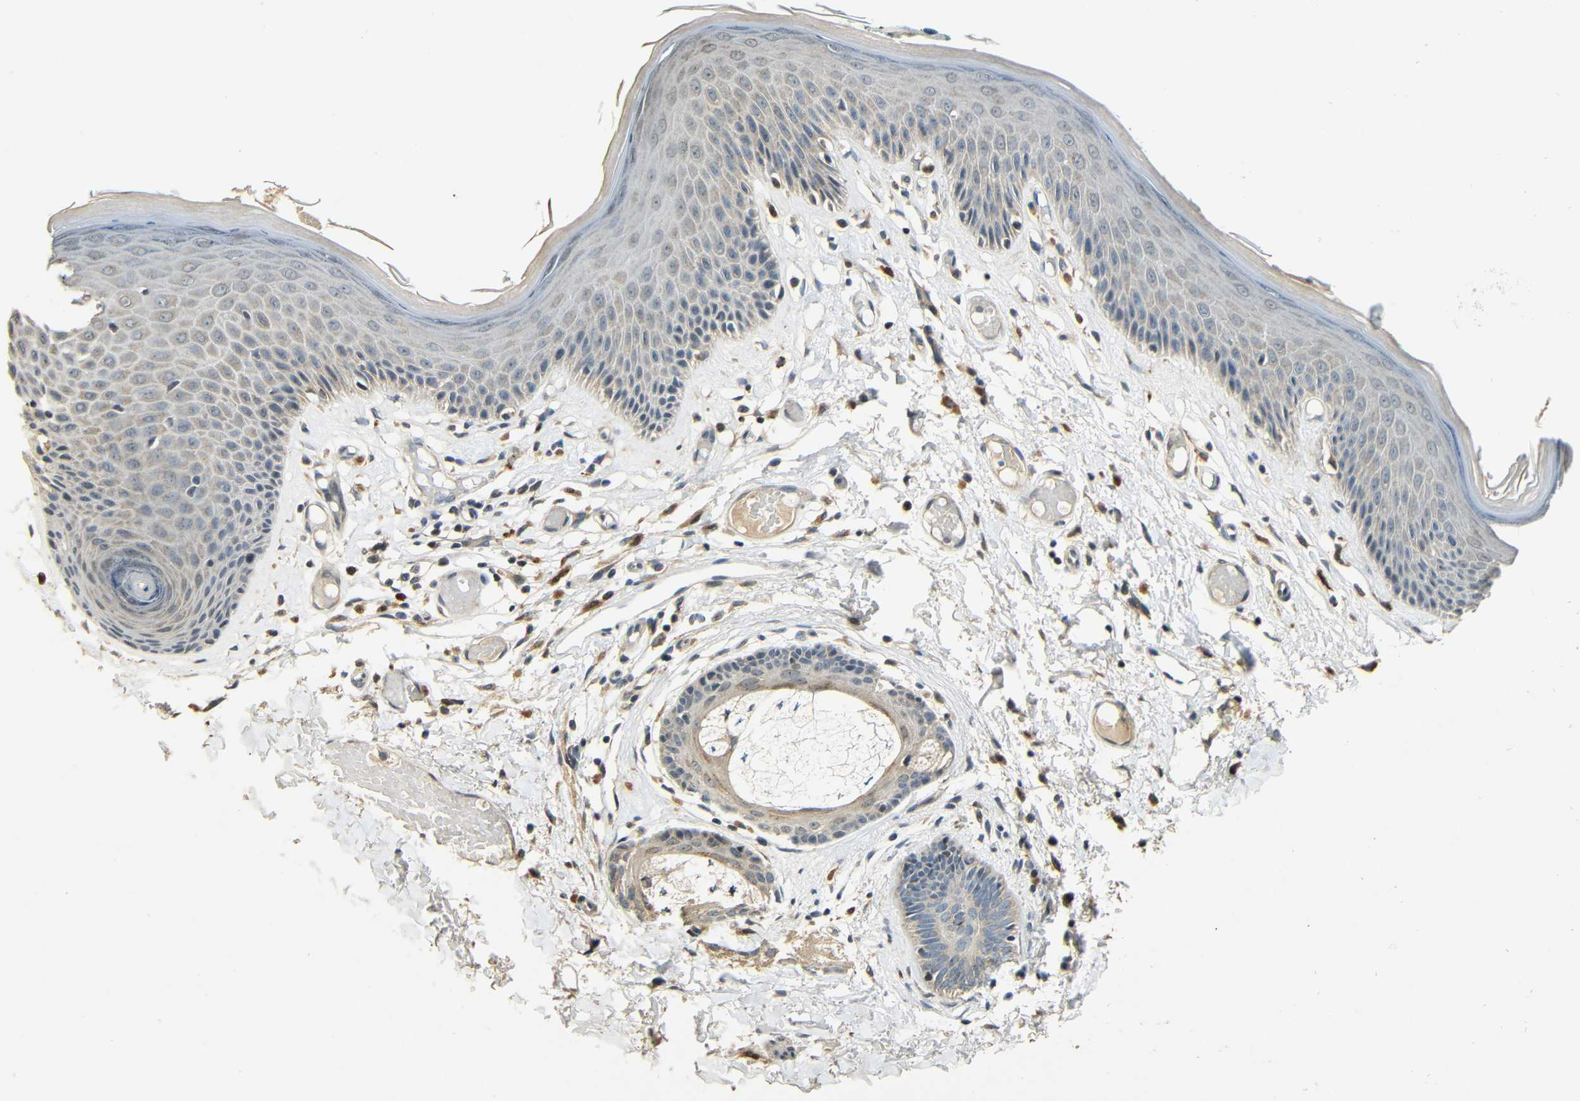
{"staining": {"intensity": "moderate", "quantity": "<25%", "location": "cytoplasmic/membranous"}, "tissue": "skin", "cell_type": "Epidermal cells", "image_type": "normal", "snomed": [{"axis": "morphology", "description": "Normal tissue, NOS"}, {"axis": "topography", "description": "Vulva"}], "caption": "Immunohistochemistry (IHC) histopathology image of benign skin: human skin stained using IHC demonstrates low levels of moderate protein expression localized specifically in the cytoplasmic/membranous of epidermal cells, appearing as a cytoplasmic/membranous brown color.", "gene": "KAZALD1", "patient": {"sex": "female", "age": 73}}